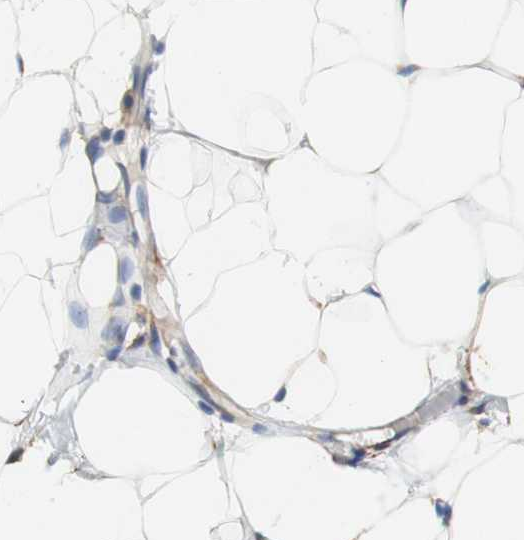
{"staining": {"intensity": "weak", "quantity": "25%-75%", "location": "cytoplasmic/membranous"}, "tissue": "adipose tissue", "cell_type": "Adipocytes", "image_type": "normal", "snomed": [{"axis": "morphology", "description": "Normal tissue, NOS"}, {"axis": "topography", "description": "Breast"}, {"axis": "topography", "description": "Adipose tissue"}], "caption": "DAB immunohistochemical staining of benign adipose tissue demonstrates weak cytoplasmic/membranous protein staining in about 25%-75% of adipocytes.", "gene": "EIF2AK4", "patient": {"sex": "female", "age": 25}}